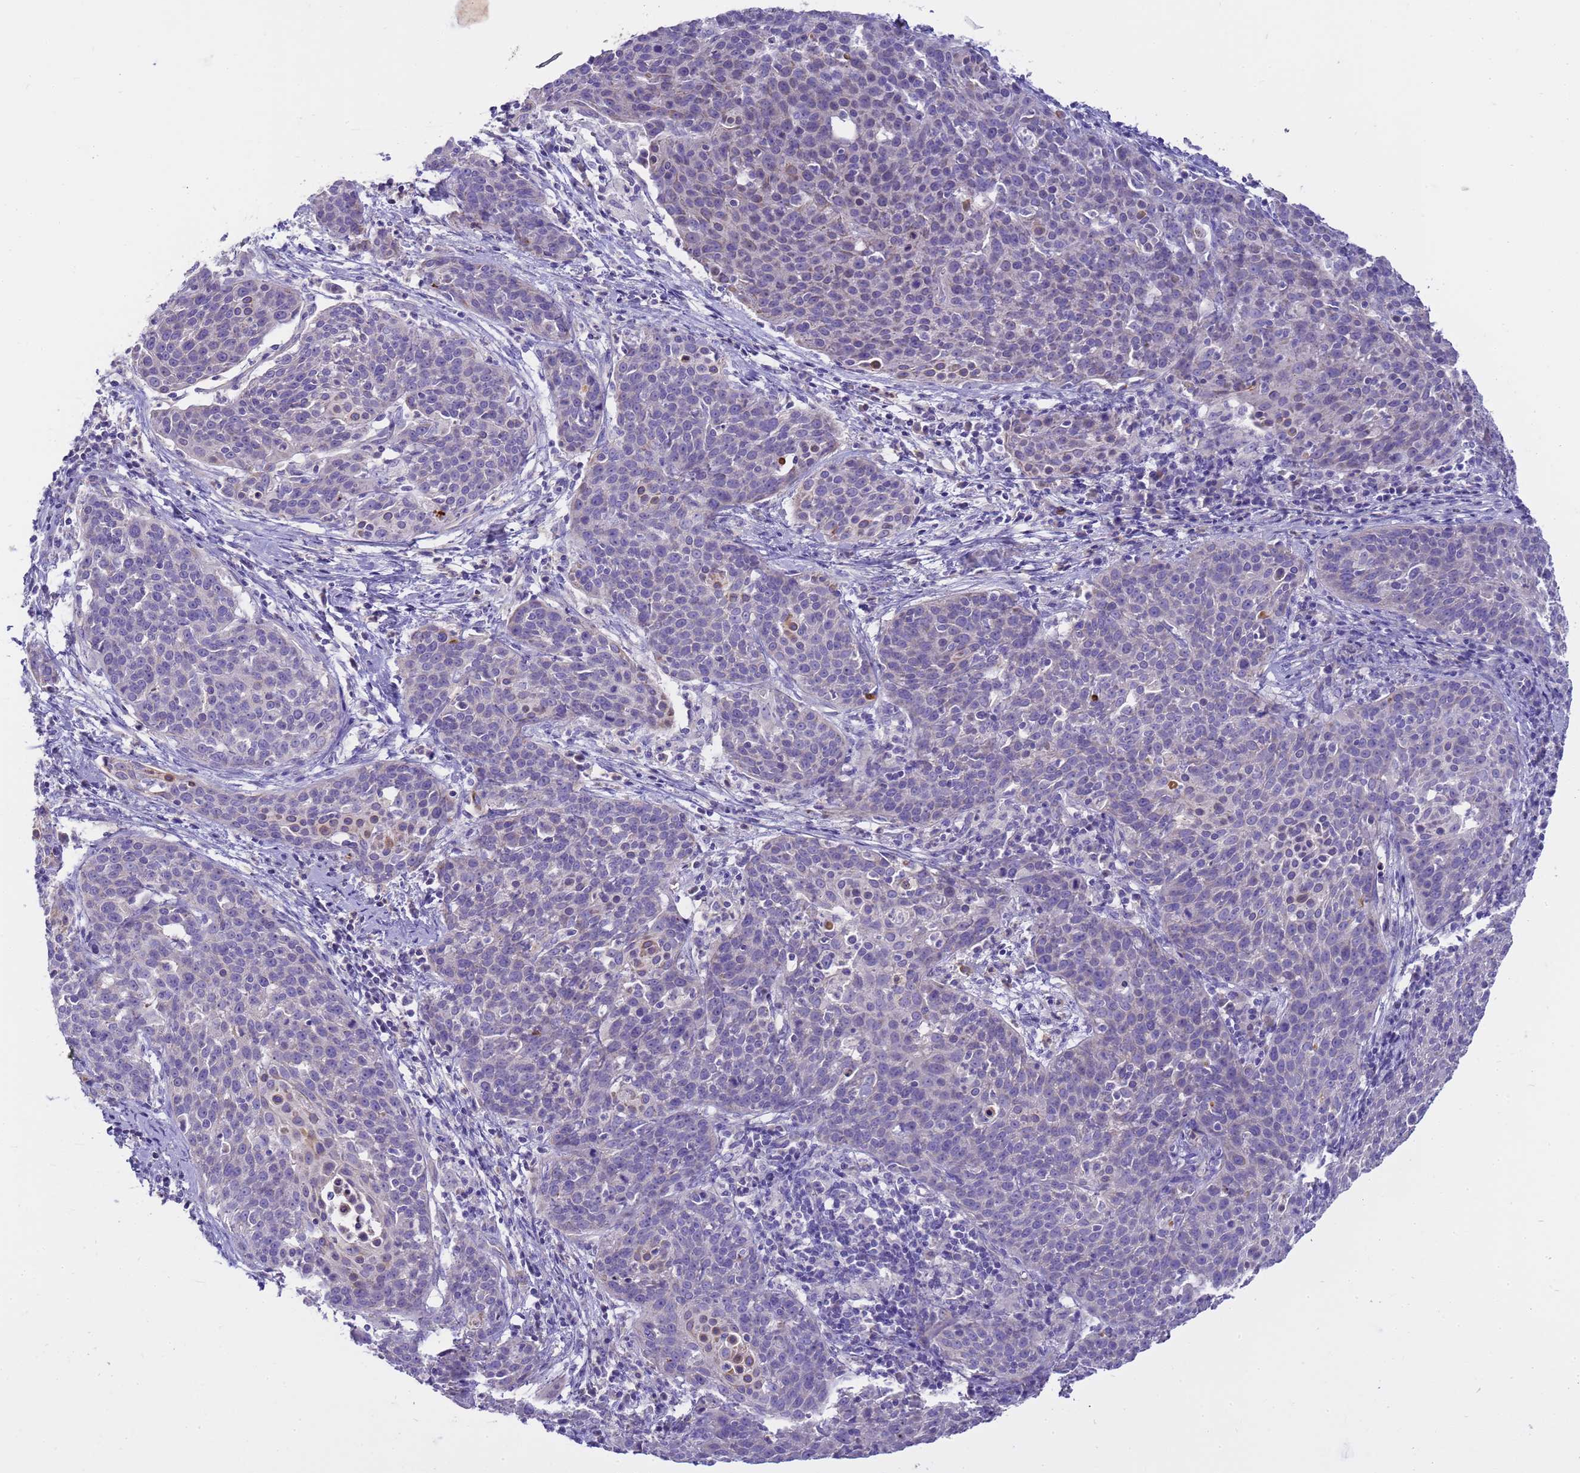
{"staining": {"intensity": "negative", "quantity": "none", "location": "none"}, "tissue": "cervical cancer", "cell_type": "Tumor cells", "image_type": "cancer", "snomed": [{"axis": "morphology", "description": "Squamous cell carcinoma, NOS"}, {"axis": "topography", "description": "Cervix"}], "caption": "Tumor cells are negative for brown protein staining in squamous cell carcinoma (cervical).", "gene": "RIPPLY2", "patient": {"sex": "female", "age": 38}}